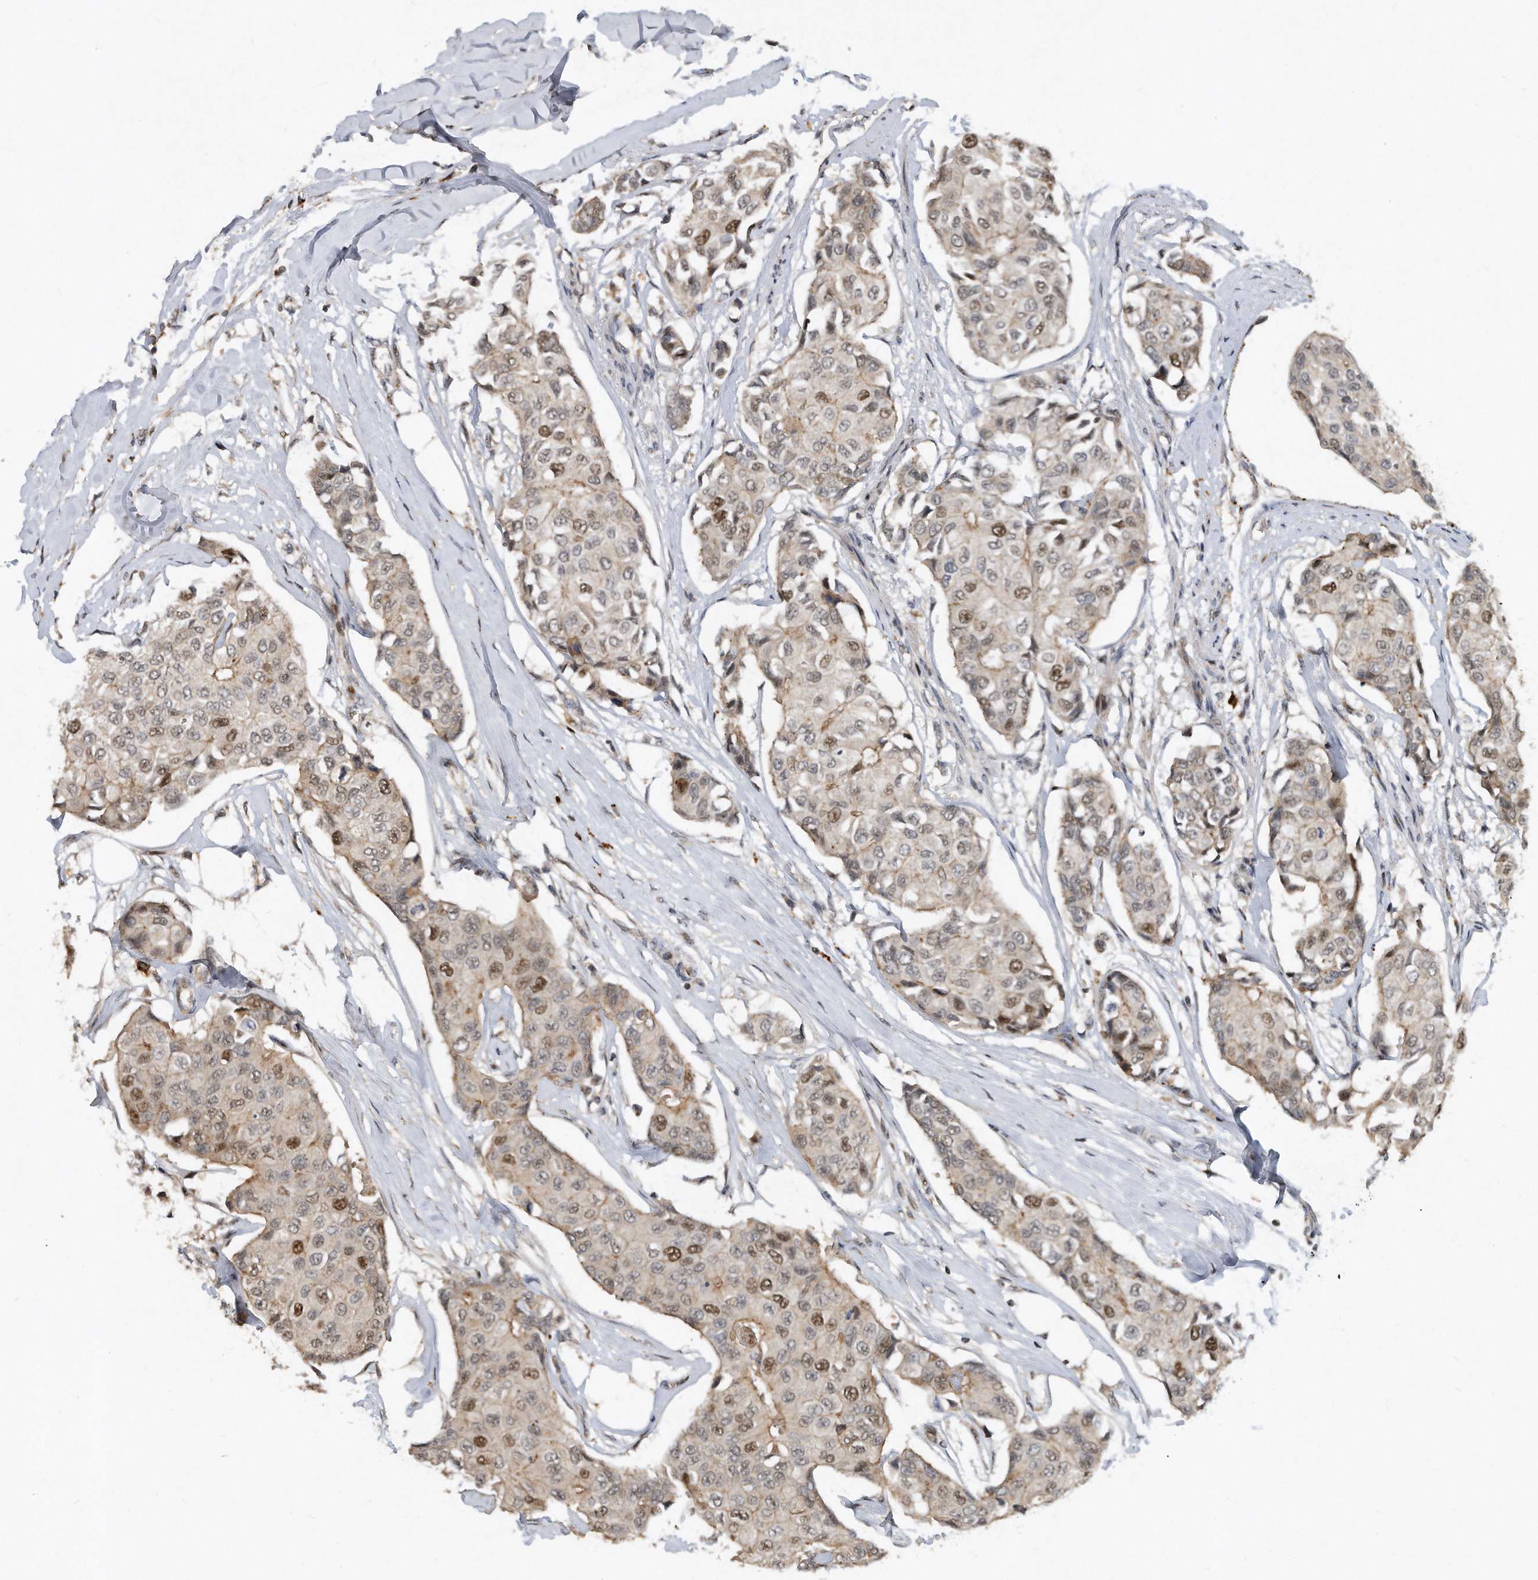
{"staining": {"intensity": "moderate", "quantity": "25%-75%", "location": "nuclear"}, "tissue": "breast cancer", "cell_type": "Tumor cells", "image_type": "cancer", "snomed": [{"axis": "morphology", "description": "Duct carcinoma"}, {"axis": "topography", "description": "Breast"}], "caption": "A photomicrograph showing moderate nuclear positivity in approximately 25%-75% of tumor cells in breast invasive ductal carcinoma, as visualized by brown immunohistochemical staining.", "gene": "PGBD2", "patient": {"sex": "female", "age": 80}}